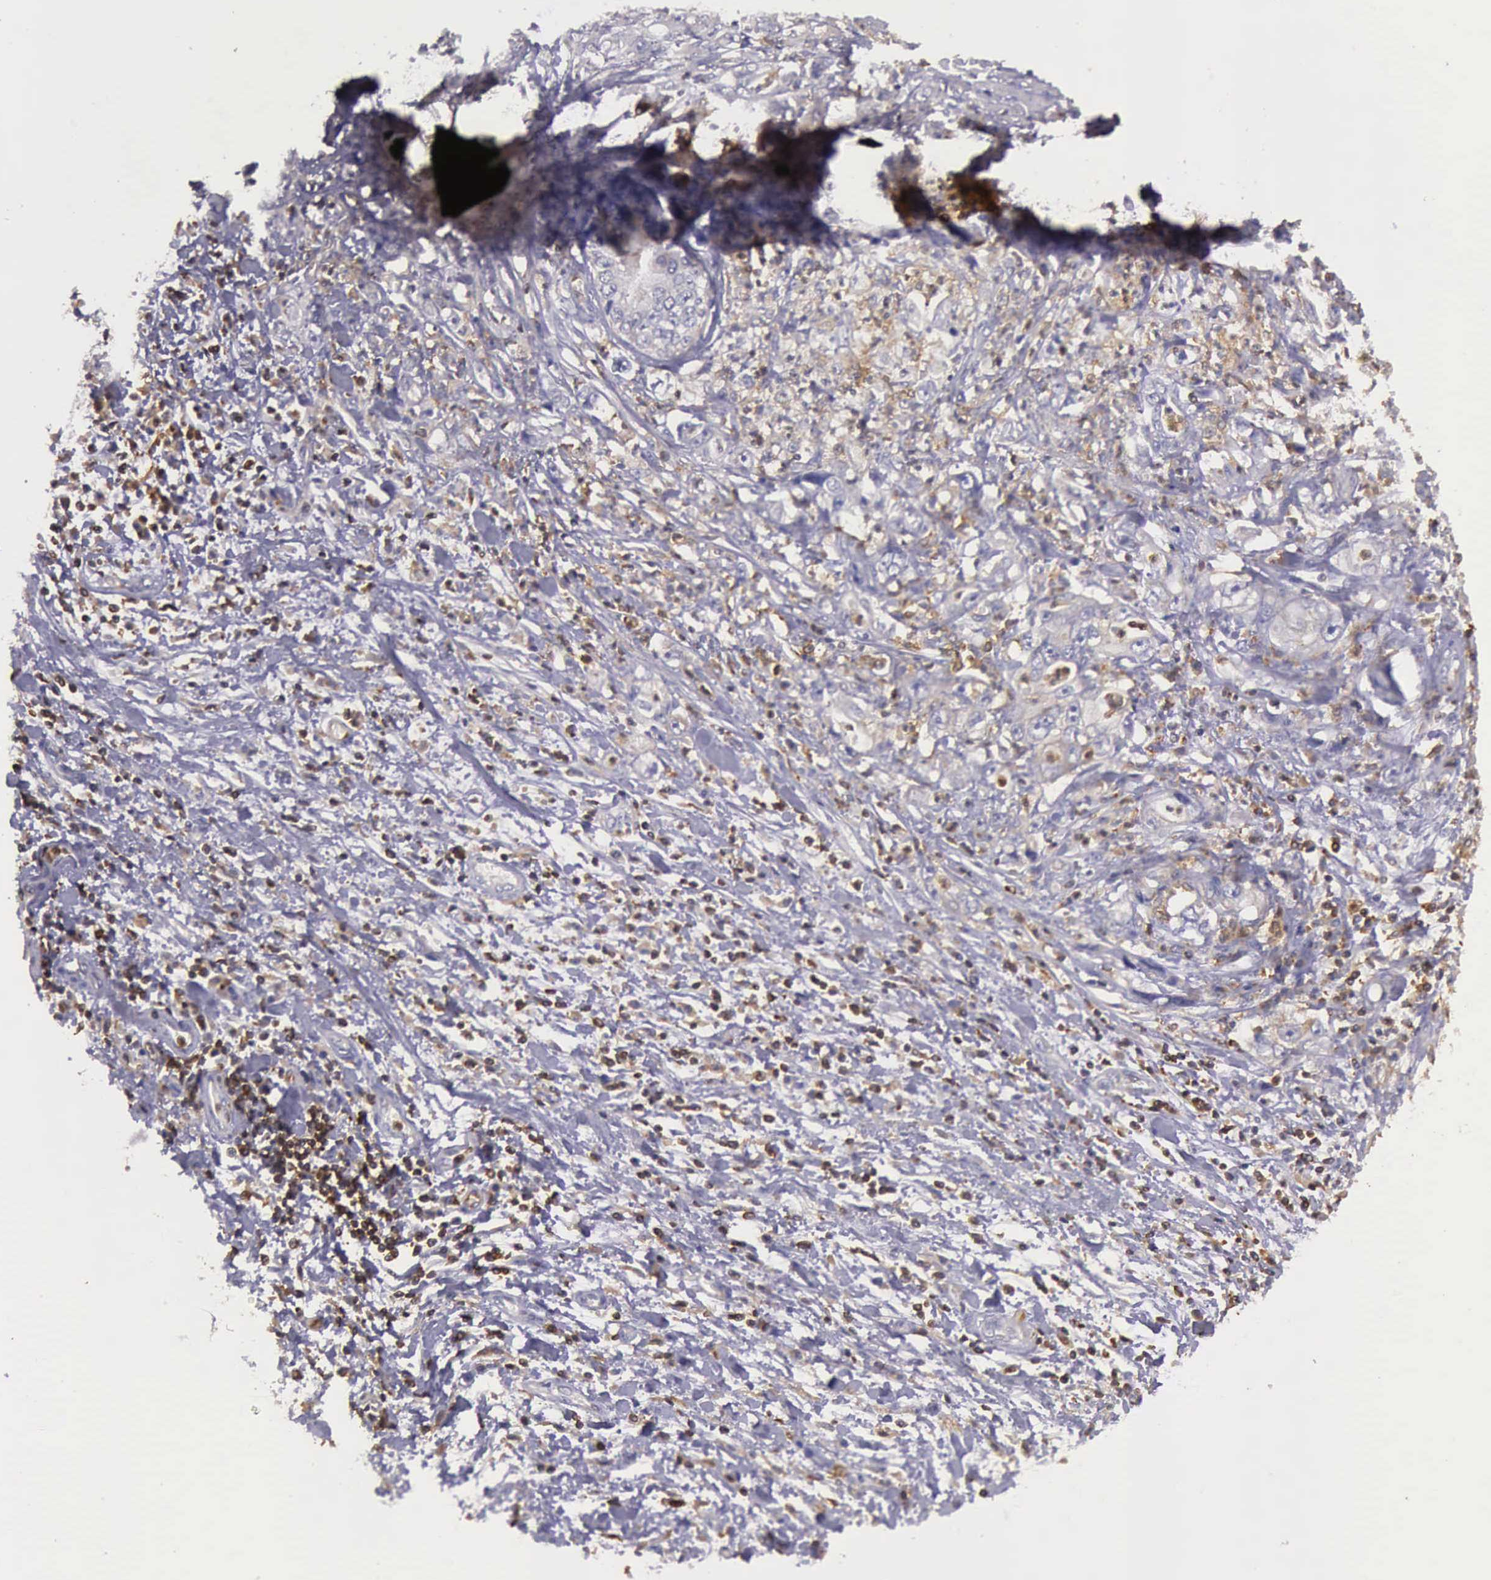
{"staining": {"intensity": "negative", "quantity": "none", "location": "none"}, "tissue": "stomach cancer", "cell_type": "Tumor cells", "image_type": "cancer", "snomed": [{"axis": "morphology", "description": "Adenocarcinoma, NOS"}, {"axis": "topography", "description": "Pancreas"}, {"axis": "topography", "description": "Stomach, upper"}], "caption": "The image shows no significant staining in tumor cells of stomach cancer (adenocarcinoma).", "gene": "ARHGAP4", "patient": {"sex": "male", "age": 77}}